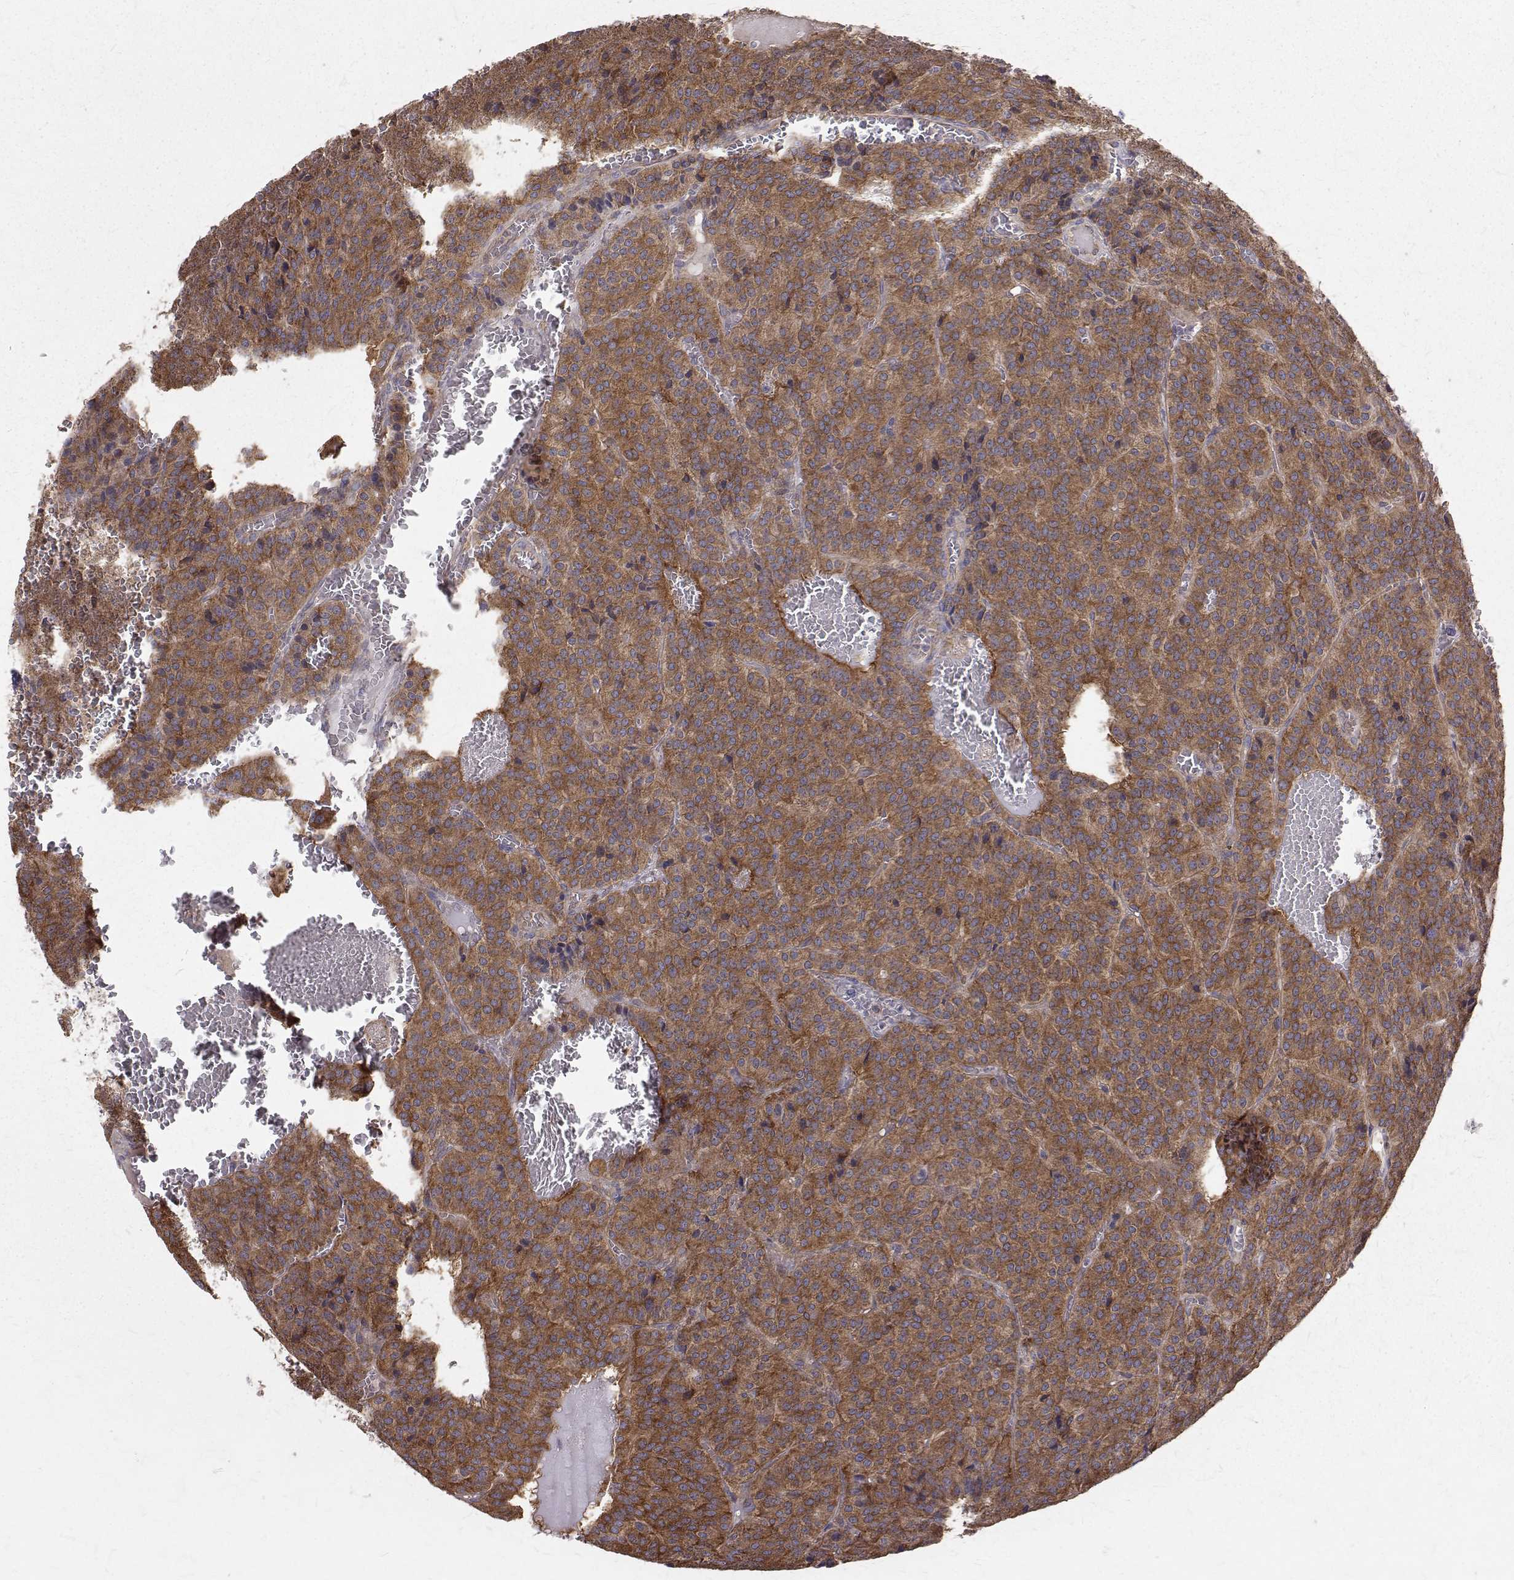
{"staining": {"intensity": "strong", "quantity": ">75%", "location": "cytoplasmic/membranous"}, "tissue": "carcinoid", "cell_type": "Tumor cells", "image_type": "cancer", "snomed": [{"axis": "morphology", "description": "Carcinoid, malignant, NOS"}, {"axis": "topography", "description": "Lung"}], "caption": "Immunohistochemistry (DAB) staining of human carcinoid demonstrates strong cytoplasmic/membranous protein positivity in about >75% of tumor cells.", "gene": "FARSB", "patient": {"sex": "male", "age": 70}}